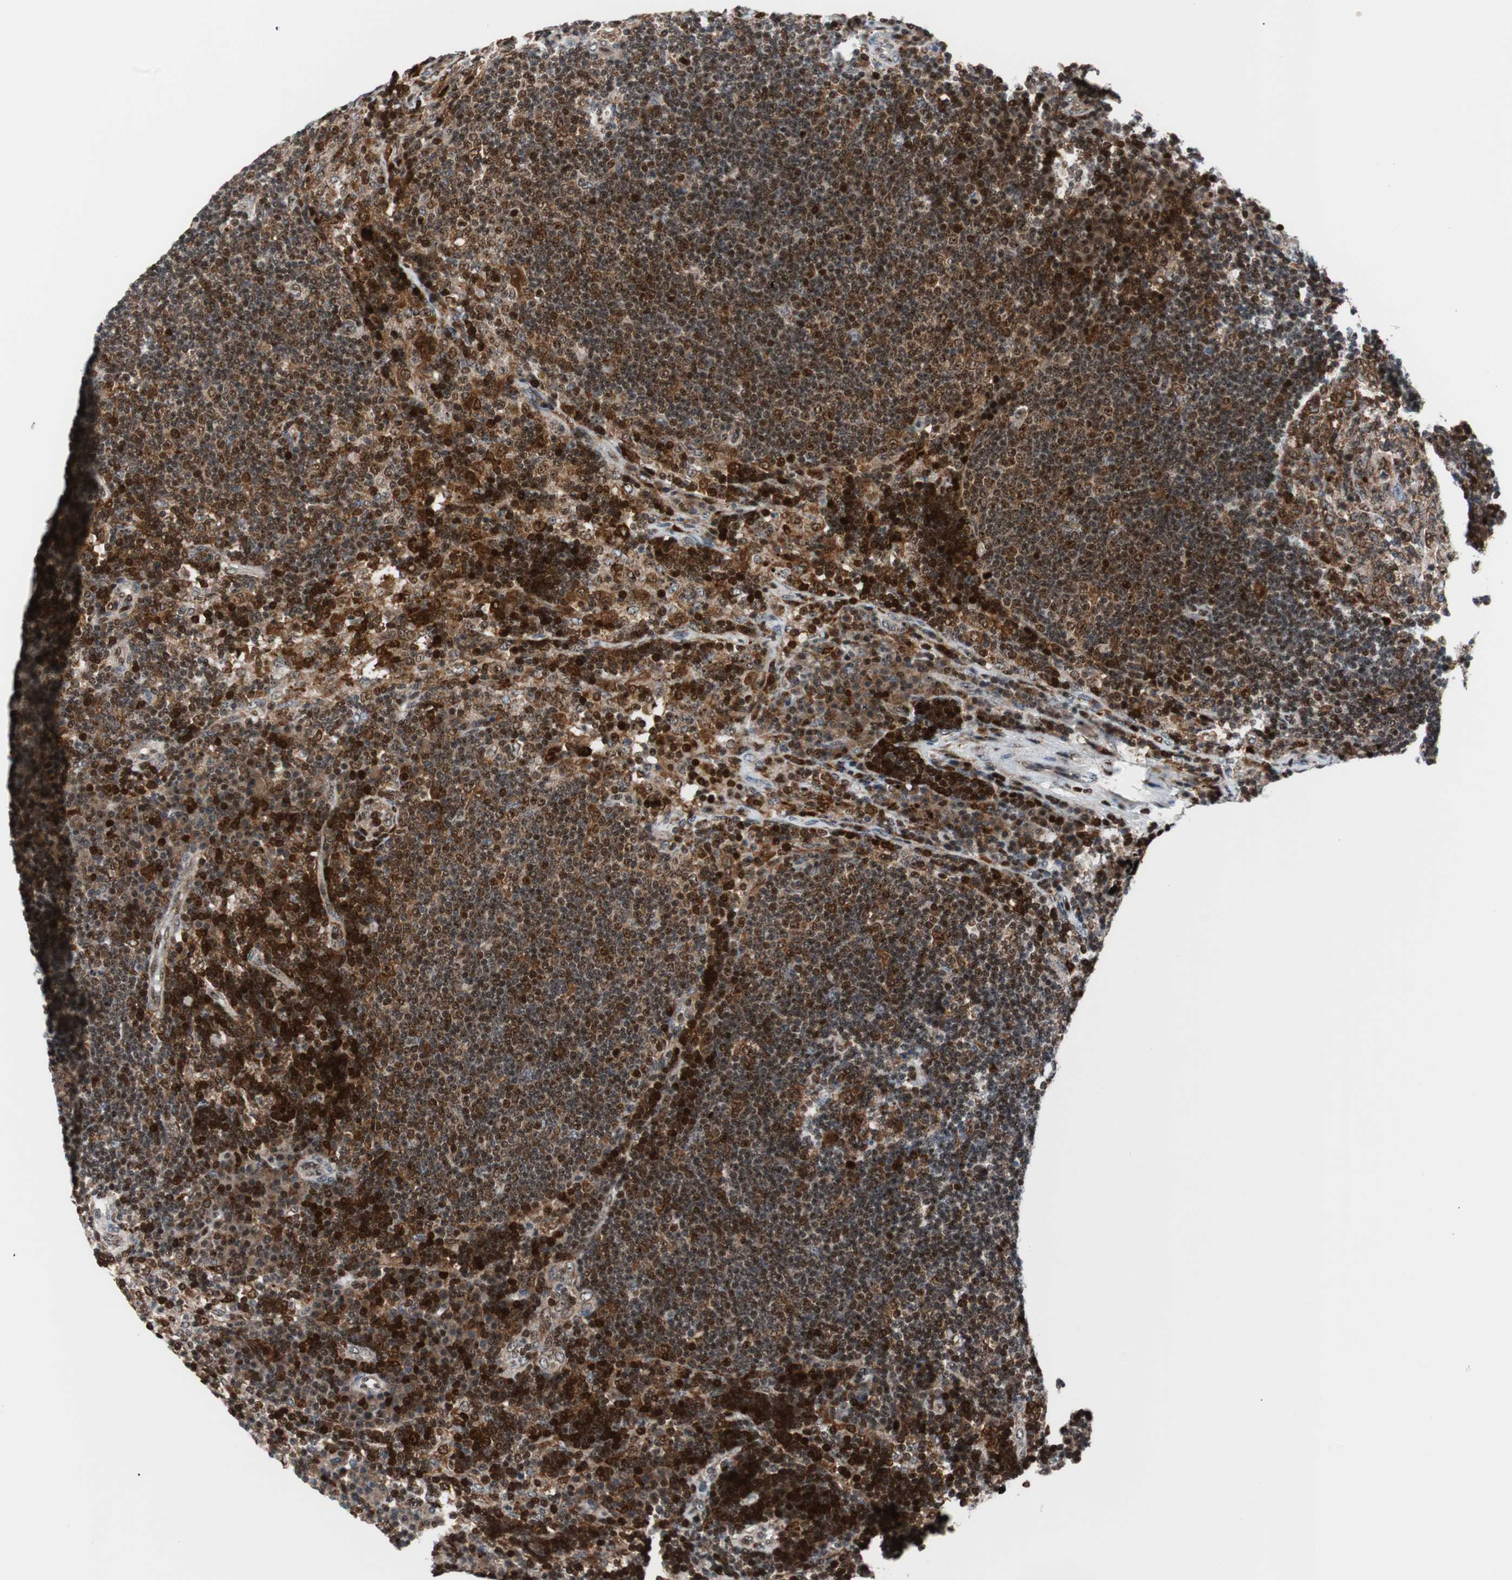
{"staining": {"intensity": "strong", "quantity": ">75%", "location": "nuclear"}, "tissue": "lymph node", "cell_type": "Germinal center cells", "image_type": "normal", "snomed": [{"axis": "morphology", "description": "Normal tissue, NOS"}, {"axis": "morphology", "description": "Squamous cell carcinoma, metastatic, NOS"}, {"axis": "topography", "description": "Lymph node"}], "caption": "Immunohistochemical staining of unremarkable lymph node reveals >75% levels of strong nuclear protein staining in approximately >75% of germinal center cells. Immunohistochemistry stains the protein in brown and the nuclei are stained blue.", "gene": "RGS10", "patient": {"sex": "female", "age": 53}}